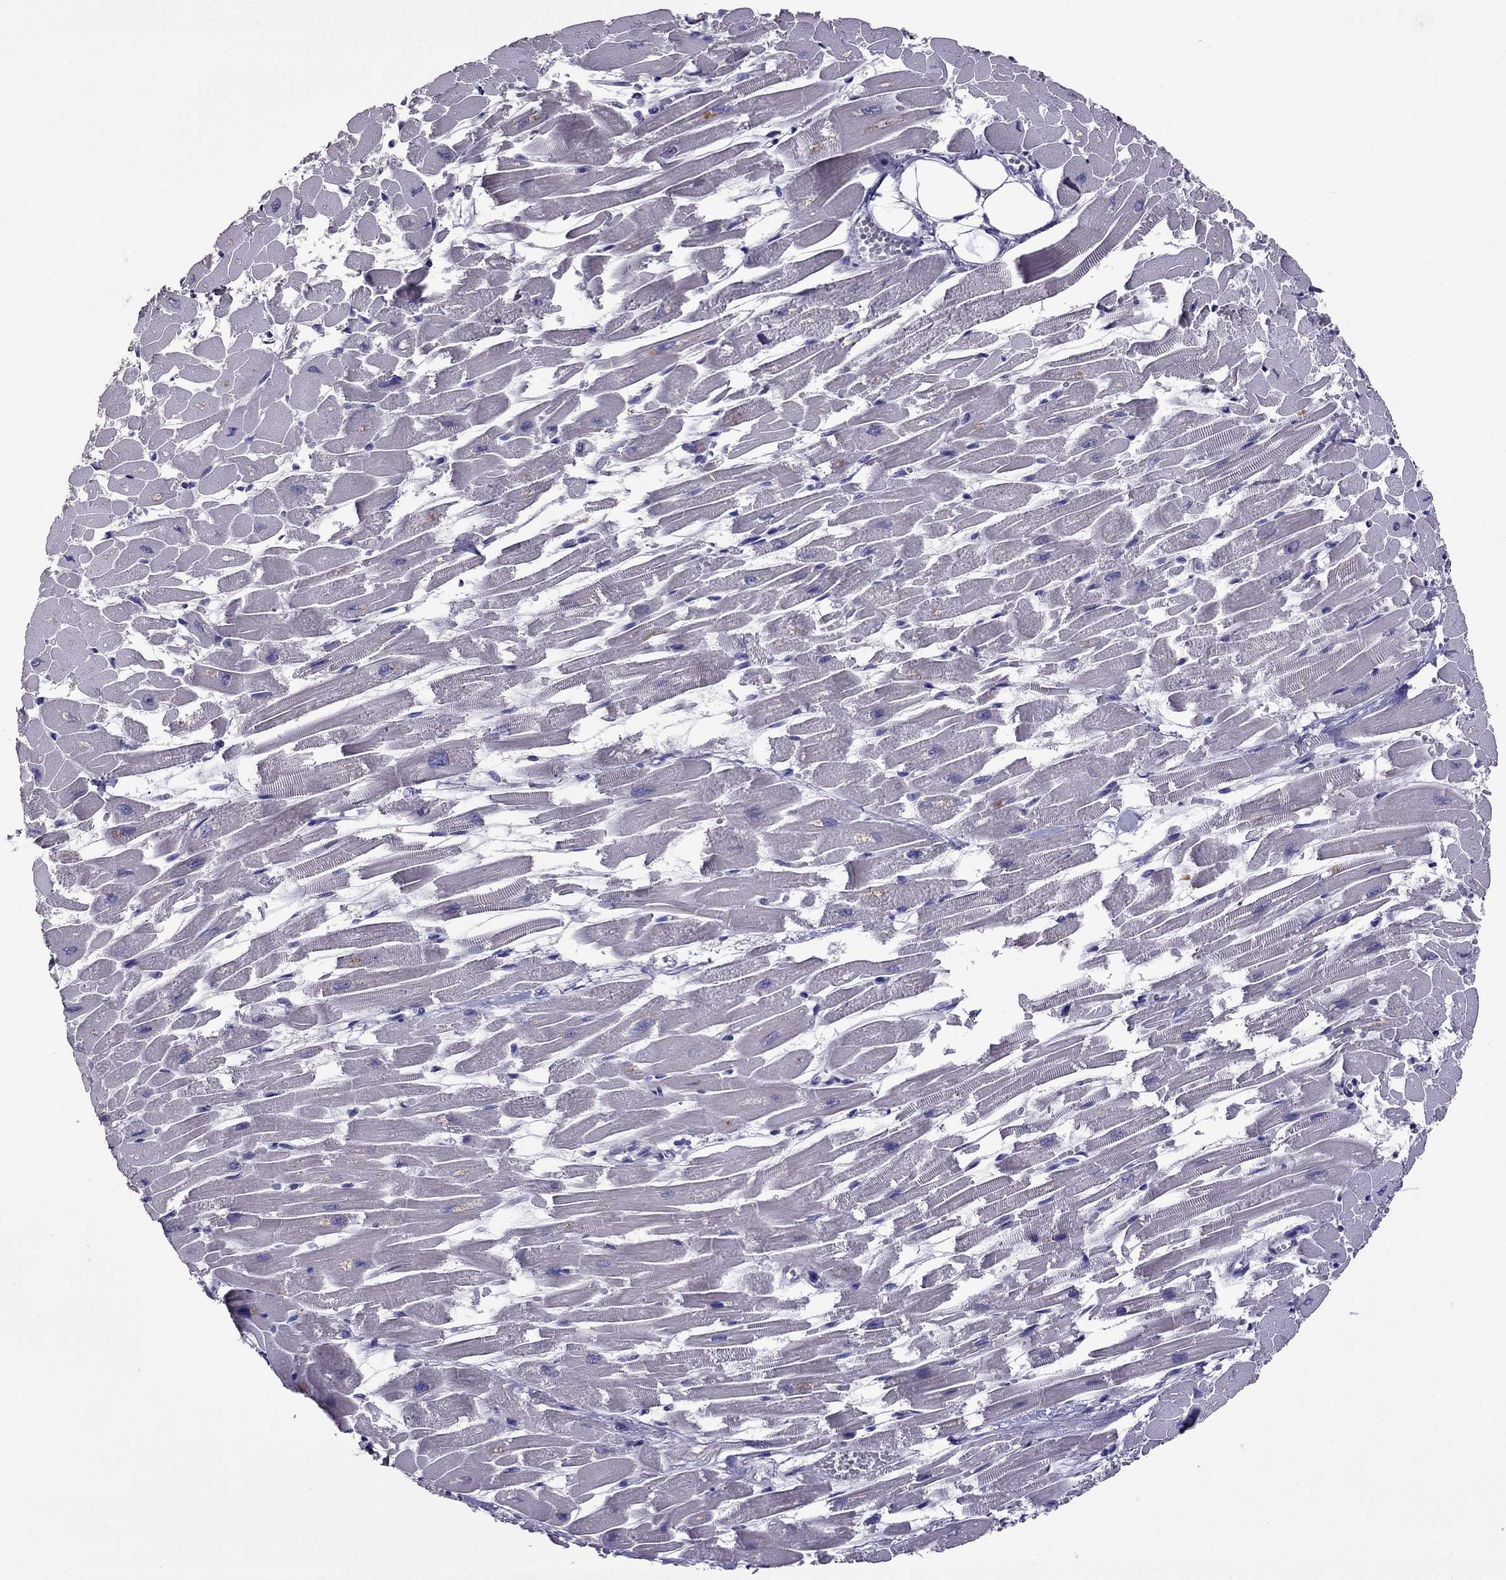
{"staining": {"intensity": "negative", "quantity": "none", "location": "none"}, "tissue": "heart muscle", "cell_type": "Cardiomyocytes", "image_type": "normal", "snomed": [{"axis": "morphology", "description": "Normal tissue, NOS"}, {"axis": "topography", "description": "Heart"}], "caption": "This is an immunohistochemistry (IHC) histopathology image of unremarkable heart muscle. There is no positivity in cardiomyocytes.", "gene": "NKX3", "patient": {"sex": "female", "age": 52}}